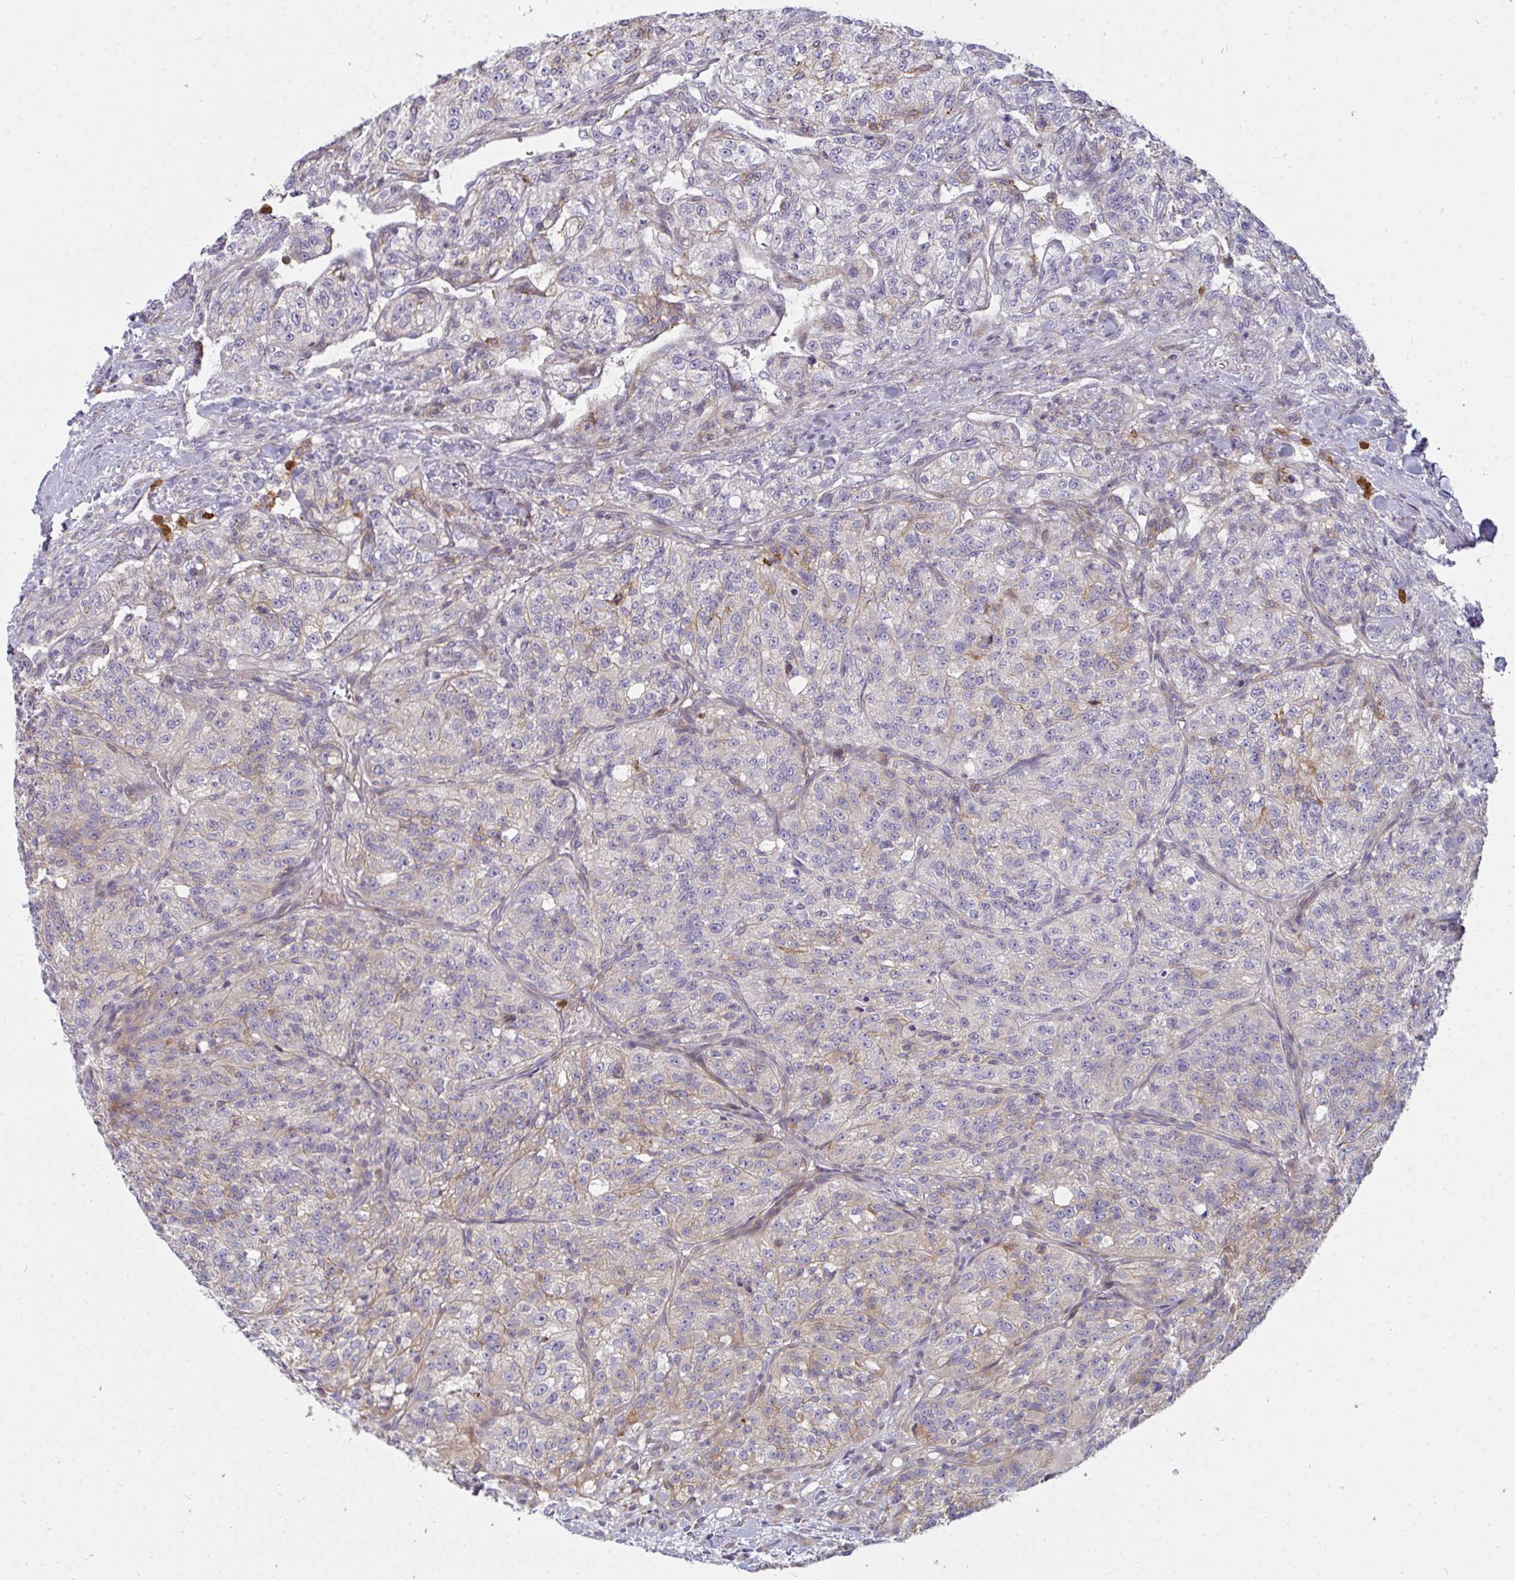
{"staining": {"intensity": "negative", "quantity": "none", "location": "none"}, "tissue": "renal cancer", "cell_type": "Tumor cells", "image_type": "cancer", "snomed": [{"axis": "morphology", "description": "Adenocarcinoma, NOS"}, {"axis": "topography", "description": "Kidney"}], "caption": "Micrograph shows no significant protein staining in tumor cells of renal cancer.", "gene": "CSF3R", "patient": {"sex": "female", "age": 63}}